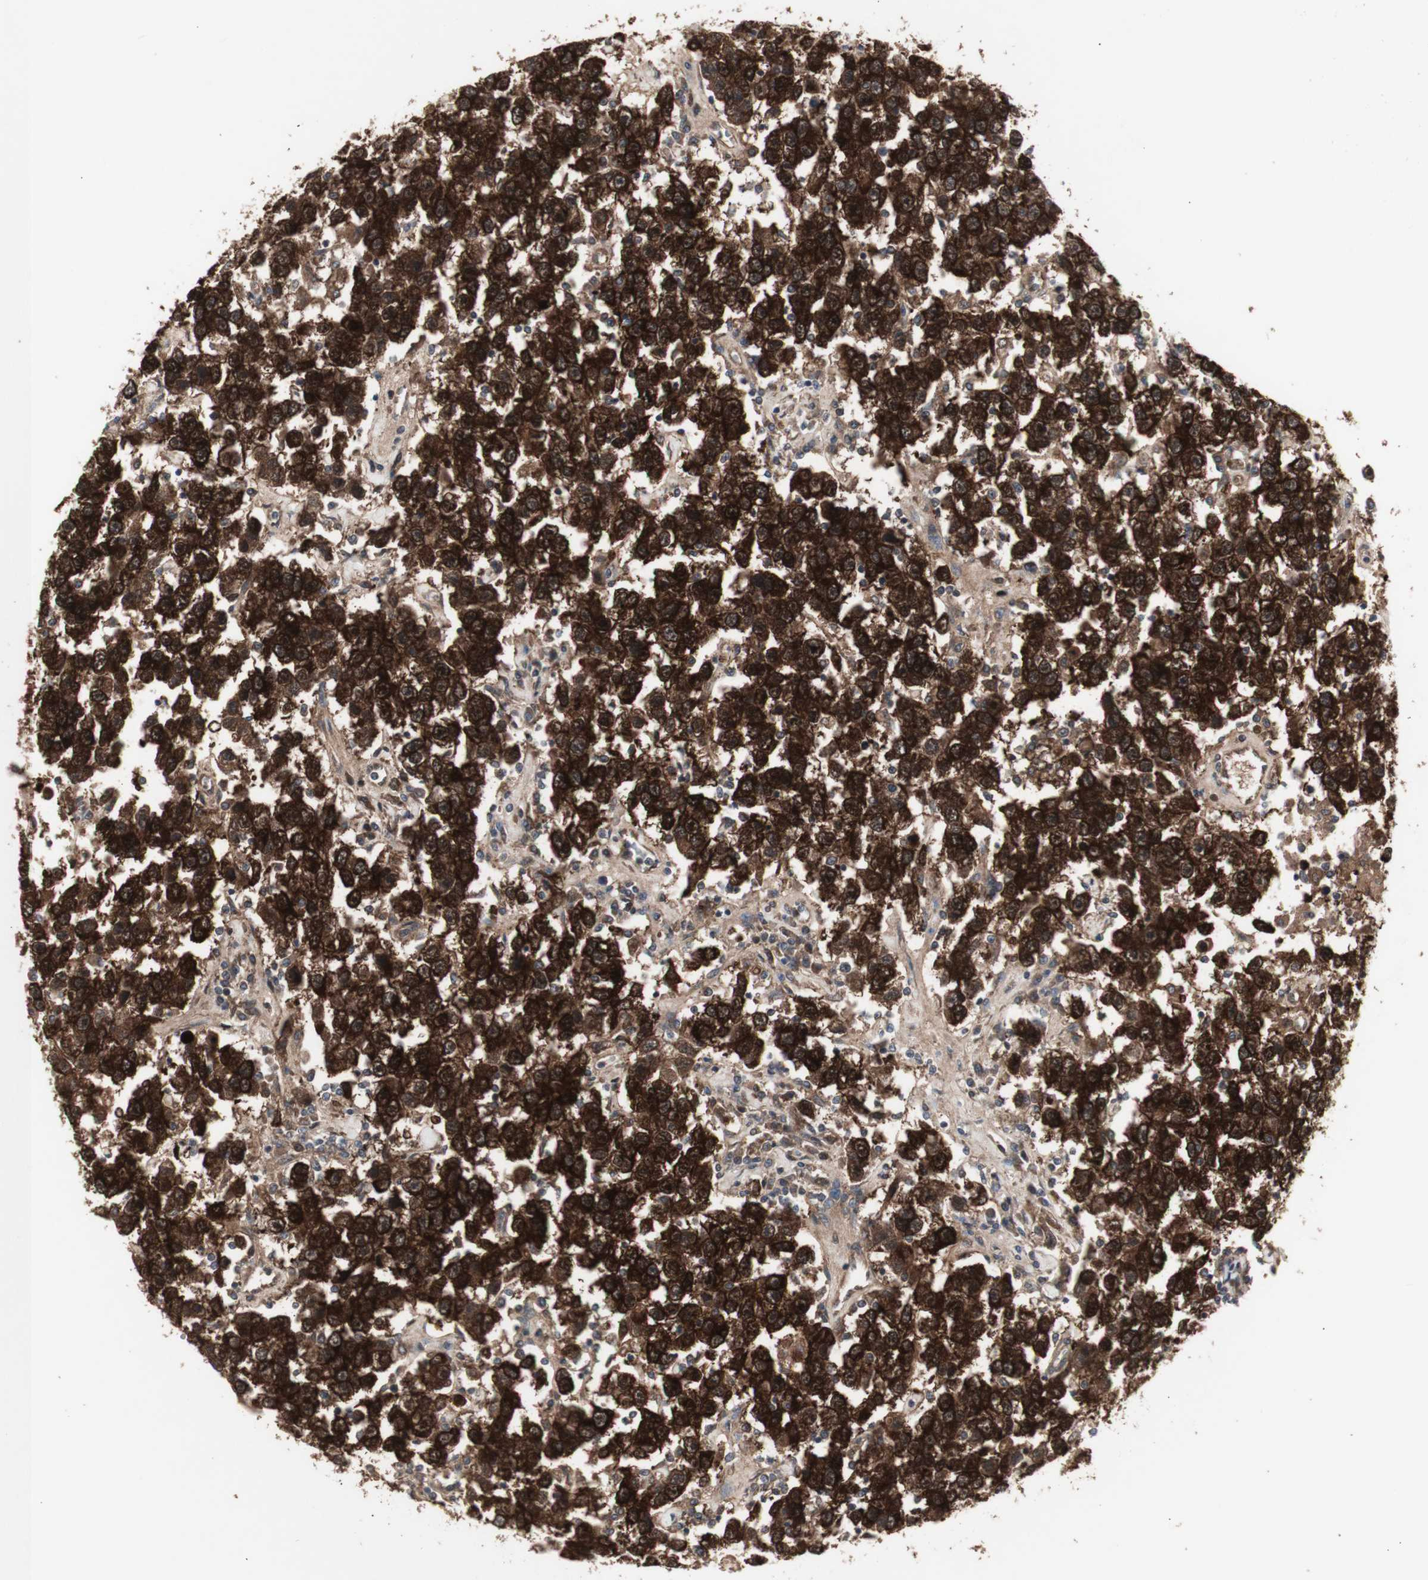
{"staining": {"intensity": "strong", "quantity": ">75%", "location": "cytoplasmic/membranous"}, "tissue": "testis cancer", "cell_type": "Tumor cells", "image_type": "cancer", "snomed": [{"axis": "morphology", "description": "Seminoma, NOS"}, {"axis": "topography", "description": "Testis"}], "caption": "Immunohistochemical staining of human testis cancer (seminoma) exhibits high levels of strong cytoplasmic/membranous protein expression in approximately >75% of tumor cells.", "gene": "CHURC1-FNTB", "patient": {"sex": "male", "age": 41}}